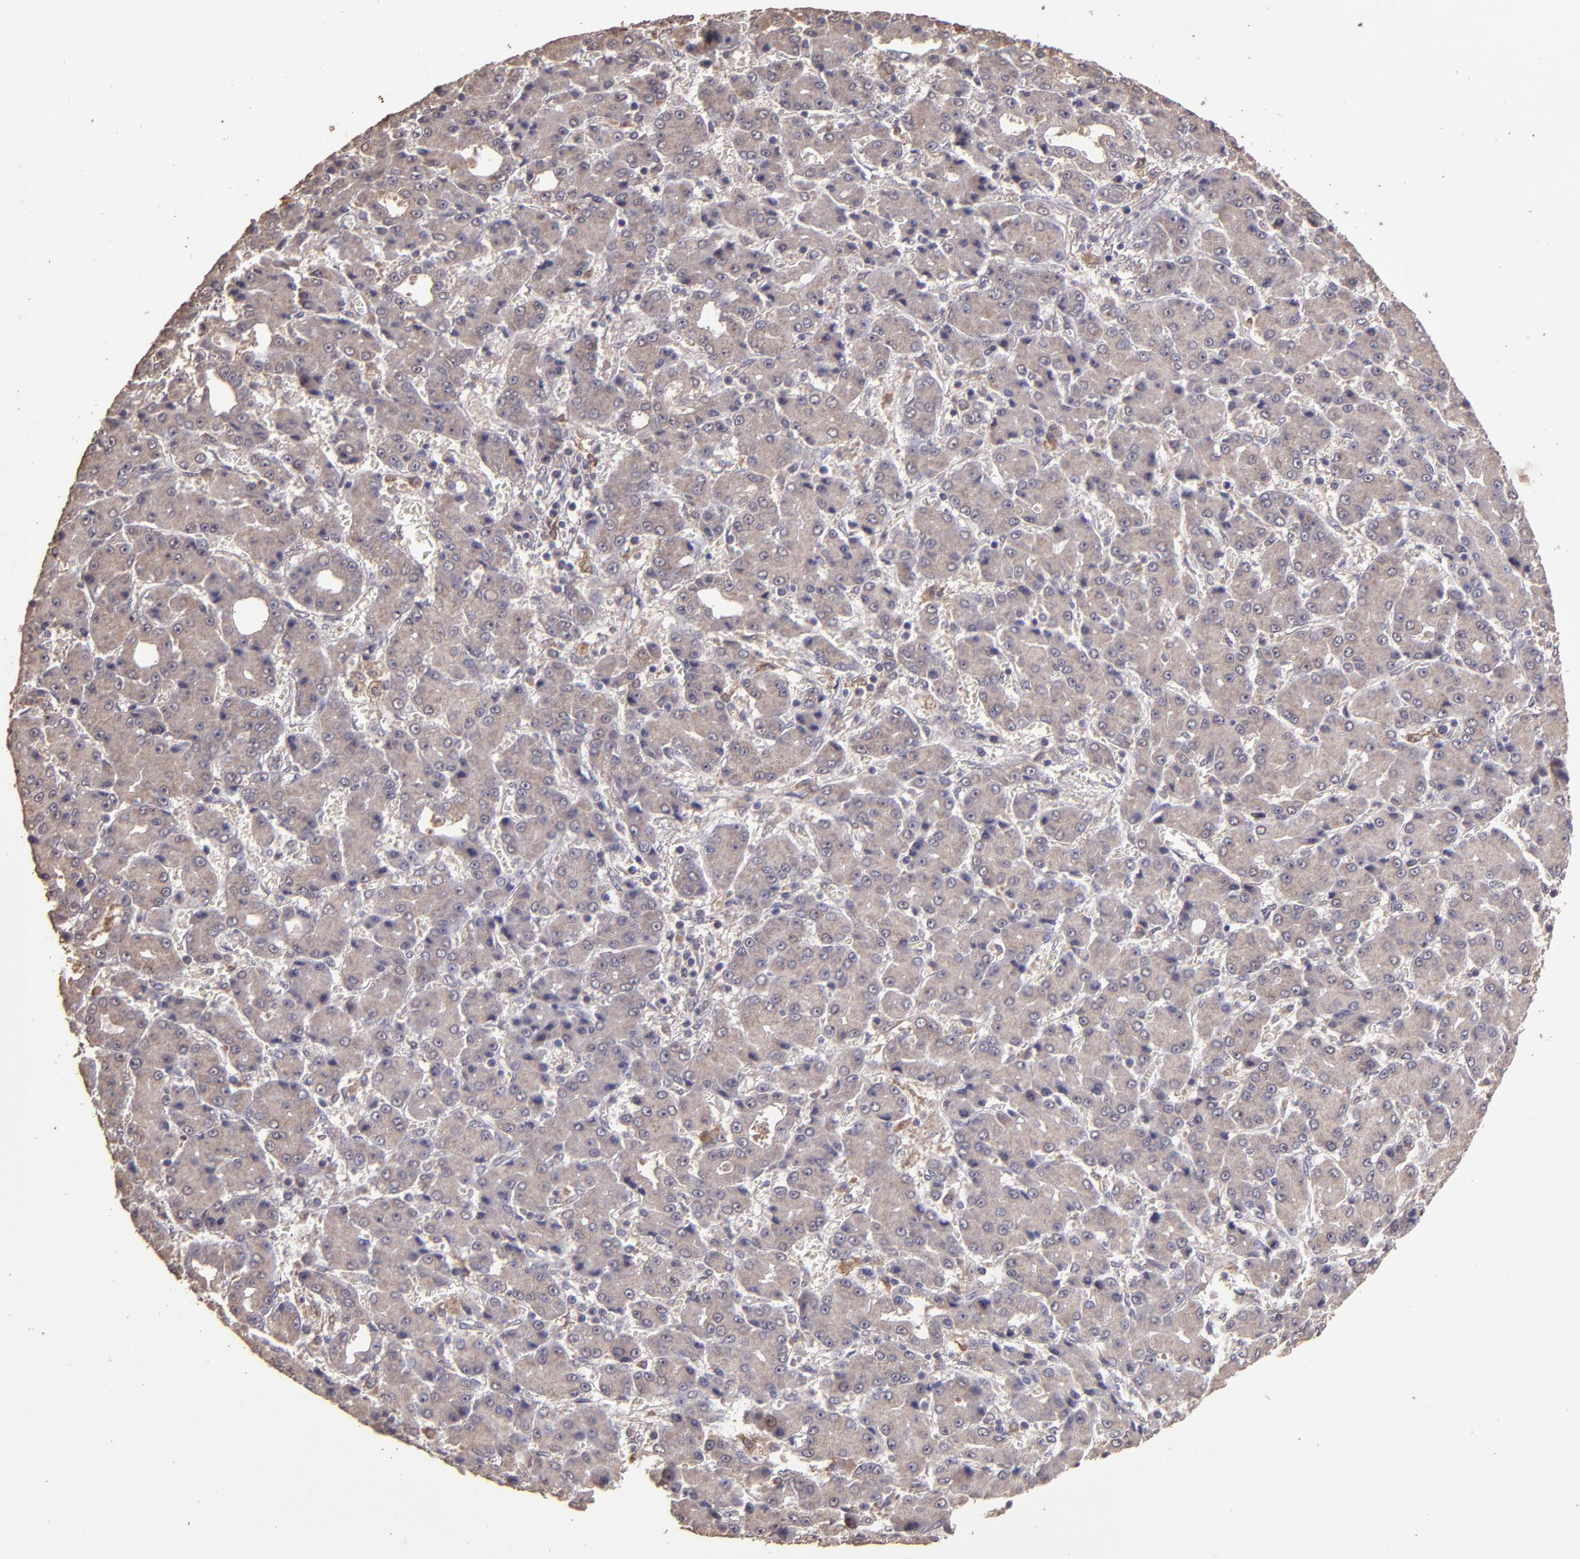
{"staining": {"intensity": "weak", "quantity": ">75%", "location": "cytoplasmic/membranous"}, "tissue": "liver cancer", "cell_type": "Tumor cells", "image_type": "cancer", "snomed": [{"axis": "morphology", "description": "Carcinoma, Hepatocellular, NOS"}, {"axis": "topography", "description": "Liver"}], "caption": "A low amount of weak cytoplasmic/membranous positivity is identified in about >75% of tumor cells in liver hepatocellular carcinoma tissue. (brown staining indicates protein expression, while blue staining denotes nuclei).", "gene": "HECTD1", "patient": {"sex": "male", "age": 69}}